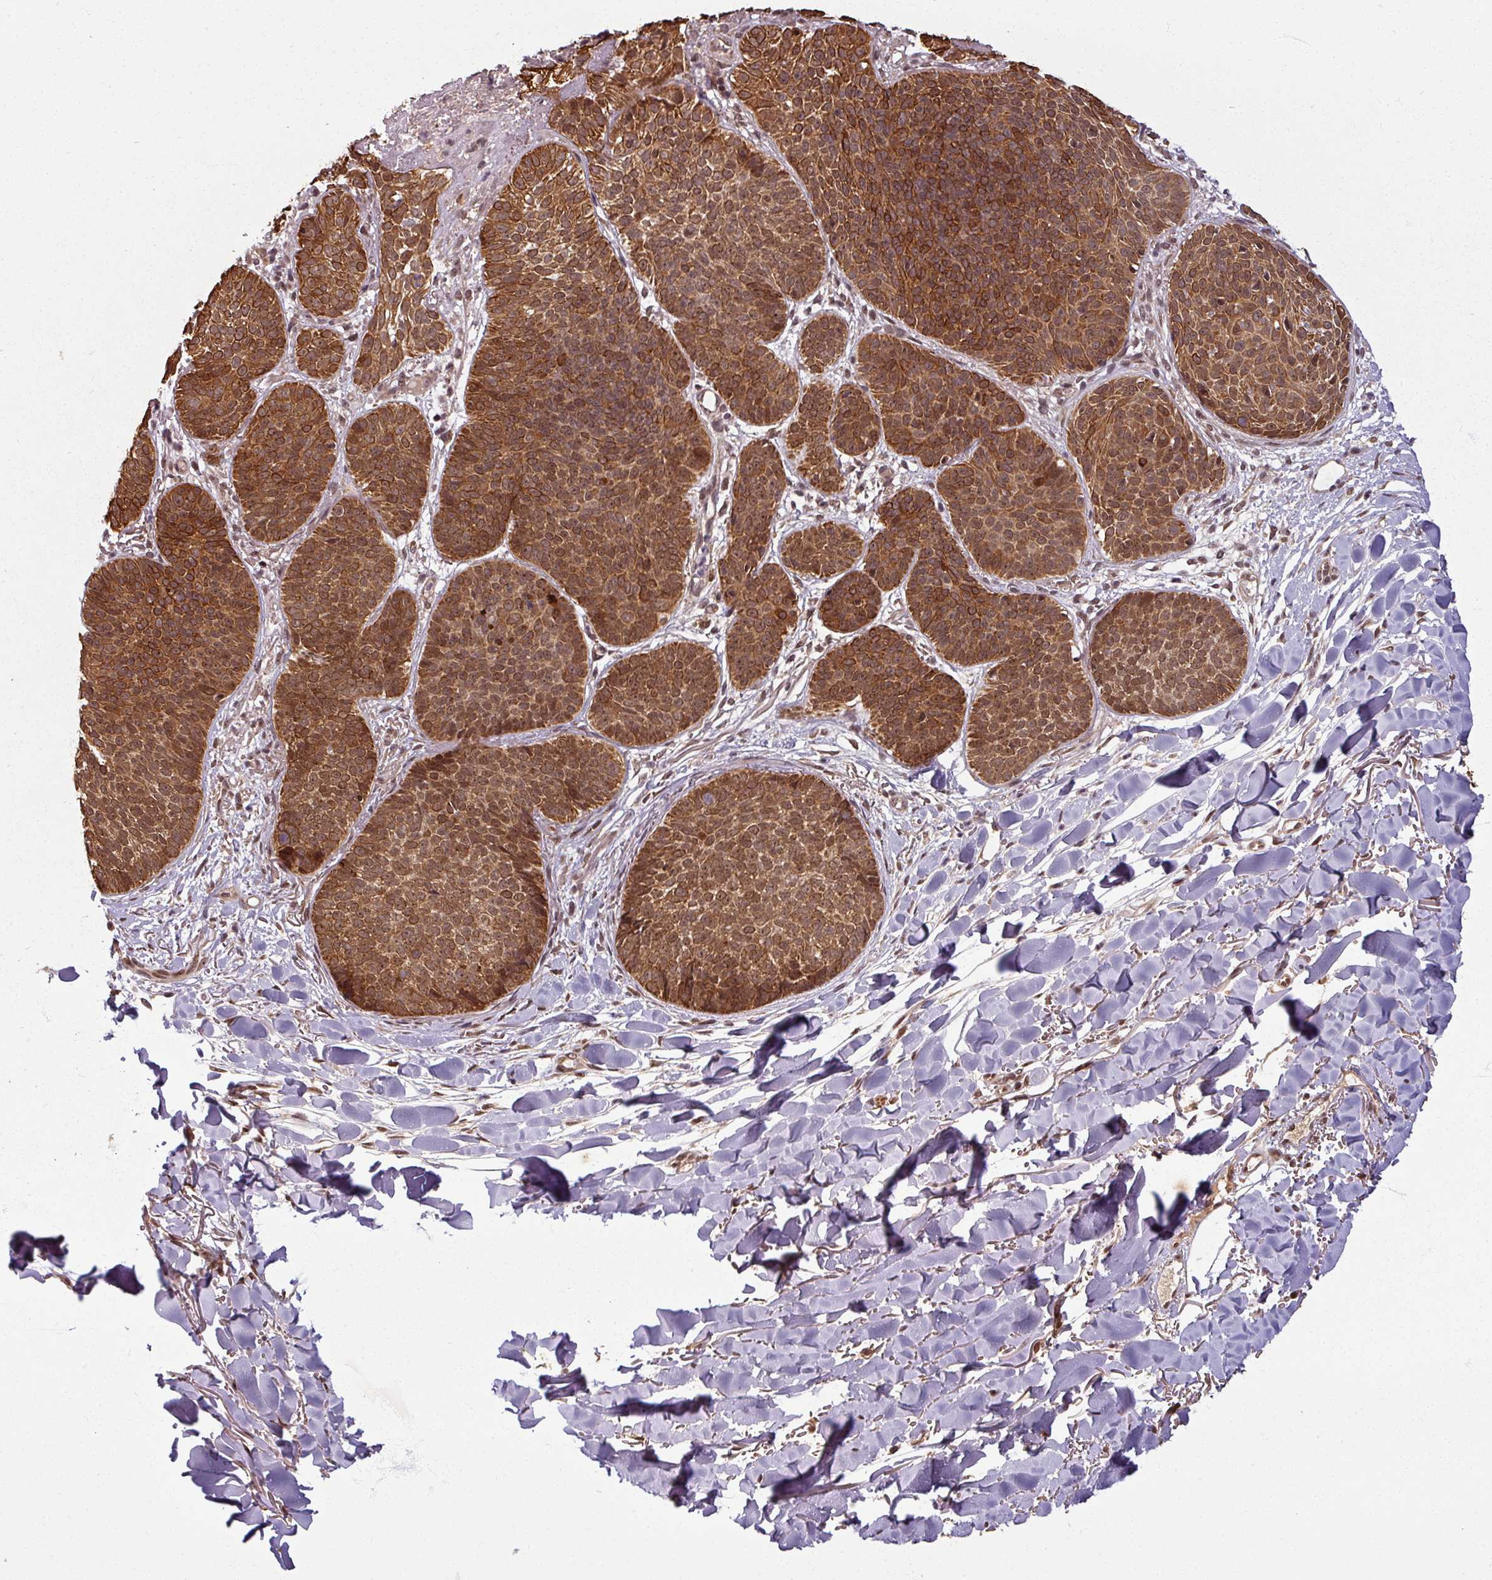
{"staining": {"intensity": "strong", "quantity": ">75%", "location": "cytoplasmic/membranous,nuclear"}, "tissue": "skin cancer", "cell_type": "Tumor cells", "image_type": "cancer", "snomed": [{"axis": "morphology", "description": "Basal cell carcinoma"}, {"axis": "topography", "description": "Skin"}, {"axis": "topography", "description": "Skin of neck"}, {"axis": "topography", "description": "Skin of shoulder"}, {"axis": "topography", "description": "Skin of back"}], "caption": "Immunohistochemistry (IHC) photomicrograph of neoplastic tissue: skin cancer stained using IHC shows high levels of strong protein expression localized specifically in the cytoplasmic/membranous and nuclear of tumor cells, appearing as a cytoplasmic/membranous and nuclear brown color.", "gene": "SWI5", "patient": {"sex": "male", "age": 80}}